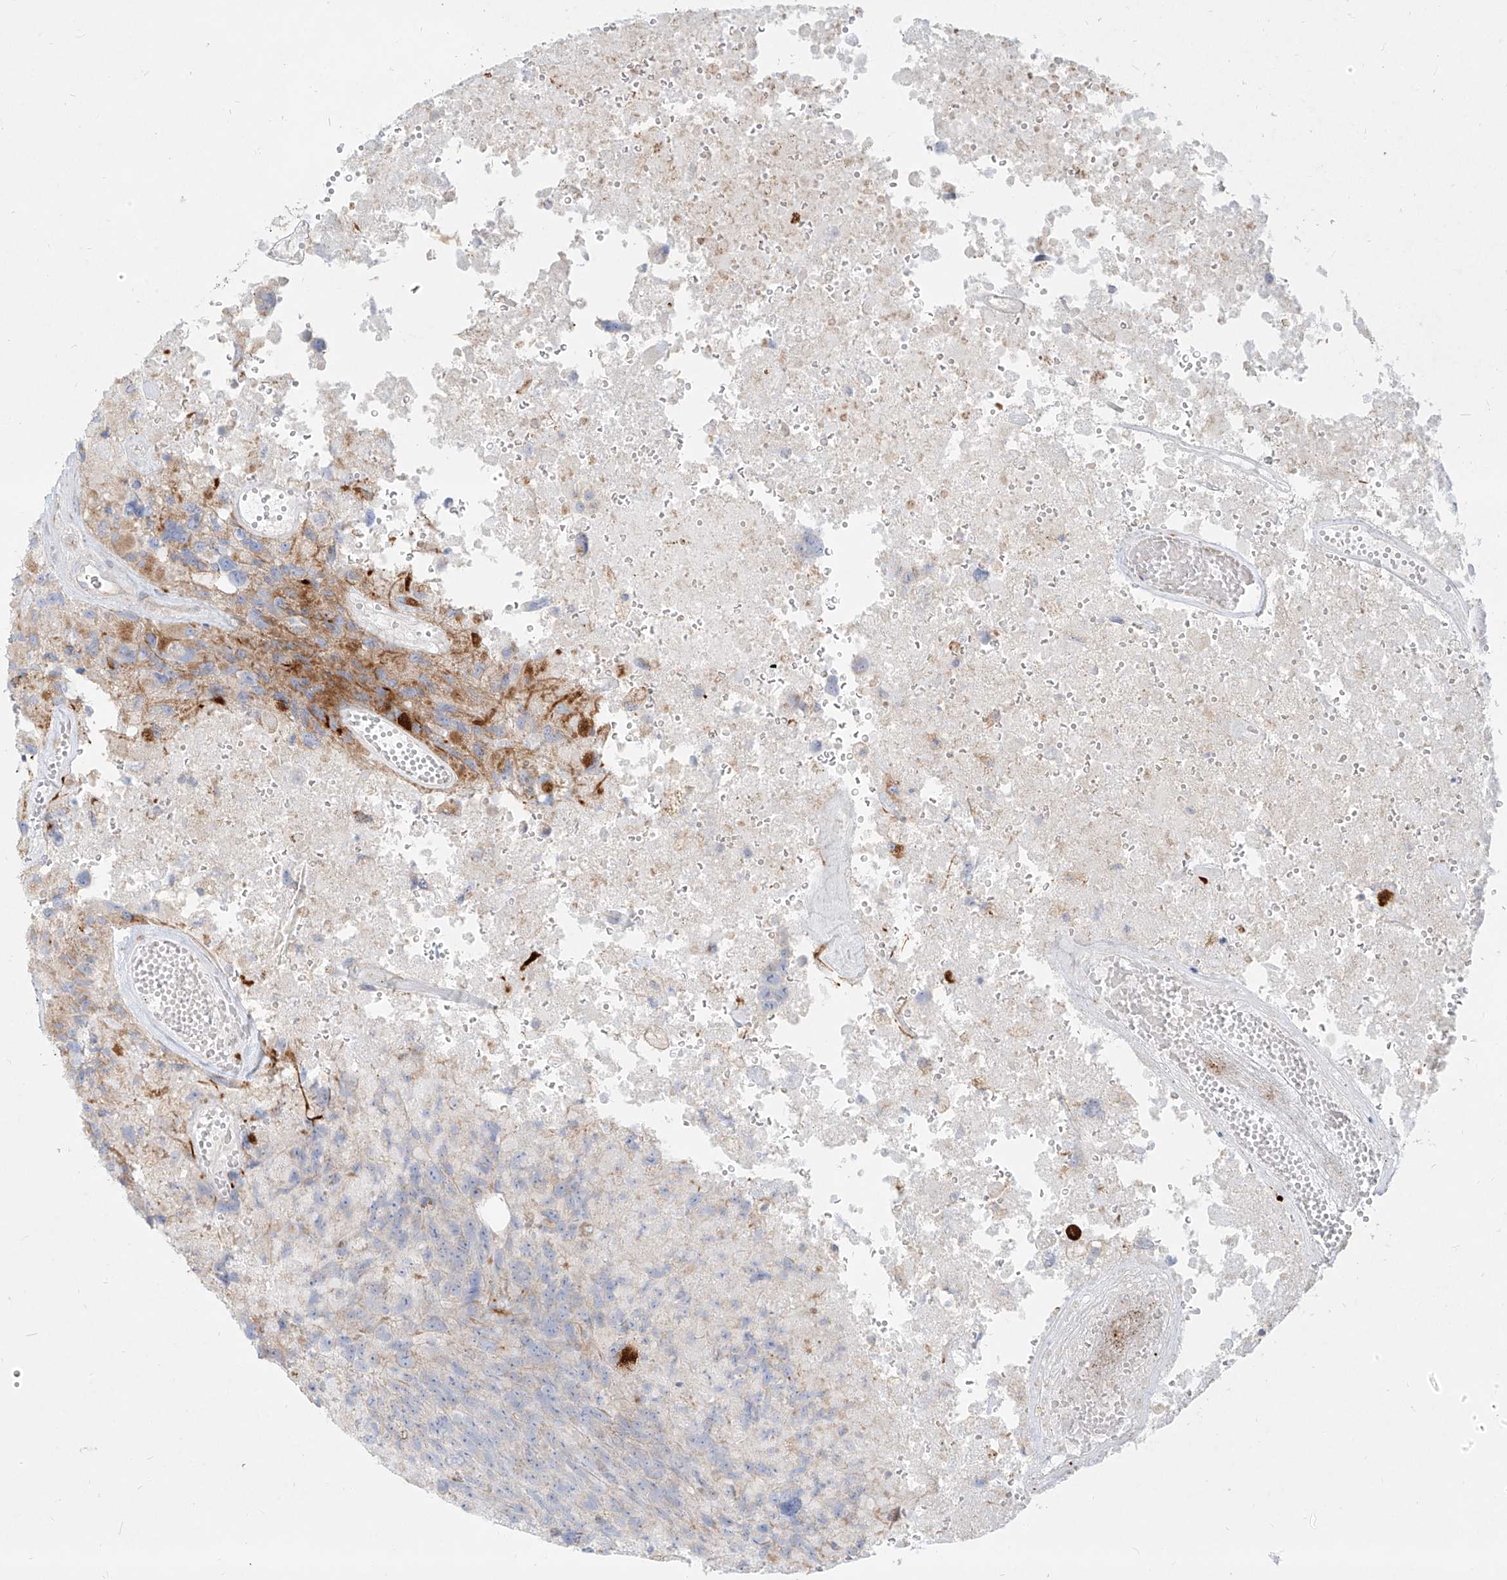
{"staining": {"intensity": "negative", "quantity": "none", "location": "none"}, "tissue": "glioma", "cell_type": "Tumor cells", "image_type": "cancer", "snomed": [{"axis": "morphology", "description": "Glioma, malignant, High grade"}, {"axis": "topography", "description": "Brain"}], "caption": "Immunohistochemistry (IHC) image of neoplastic tissue: malignant glioma (high-grade) stained with DAB shows no significant protein expression in tumor cells.", "gene": "MTX2", "patient": {"sex": "male", "age": 69}}